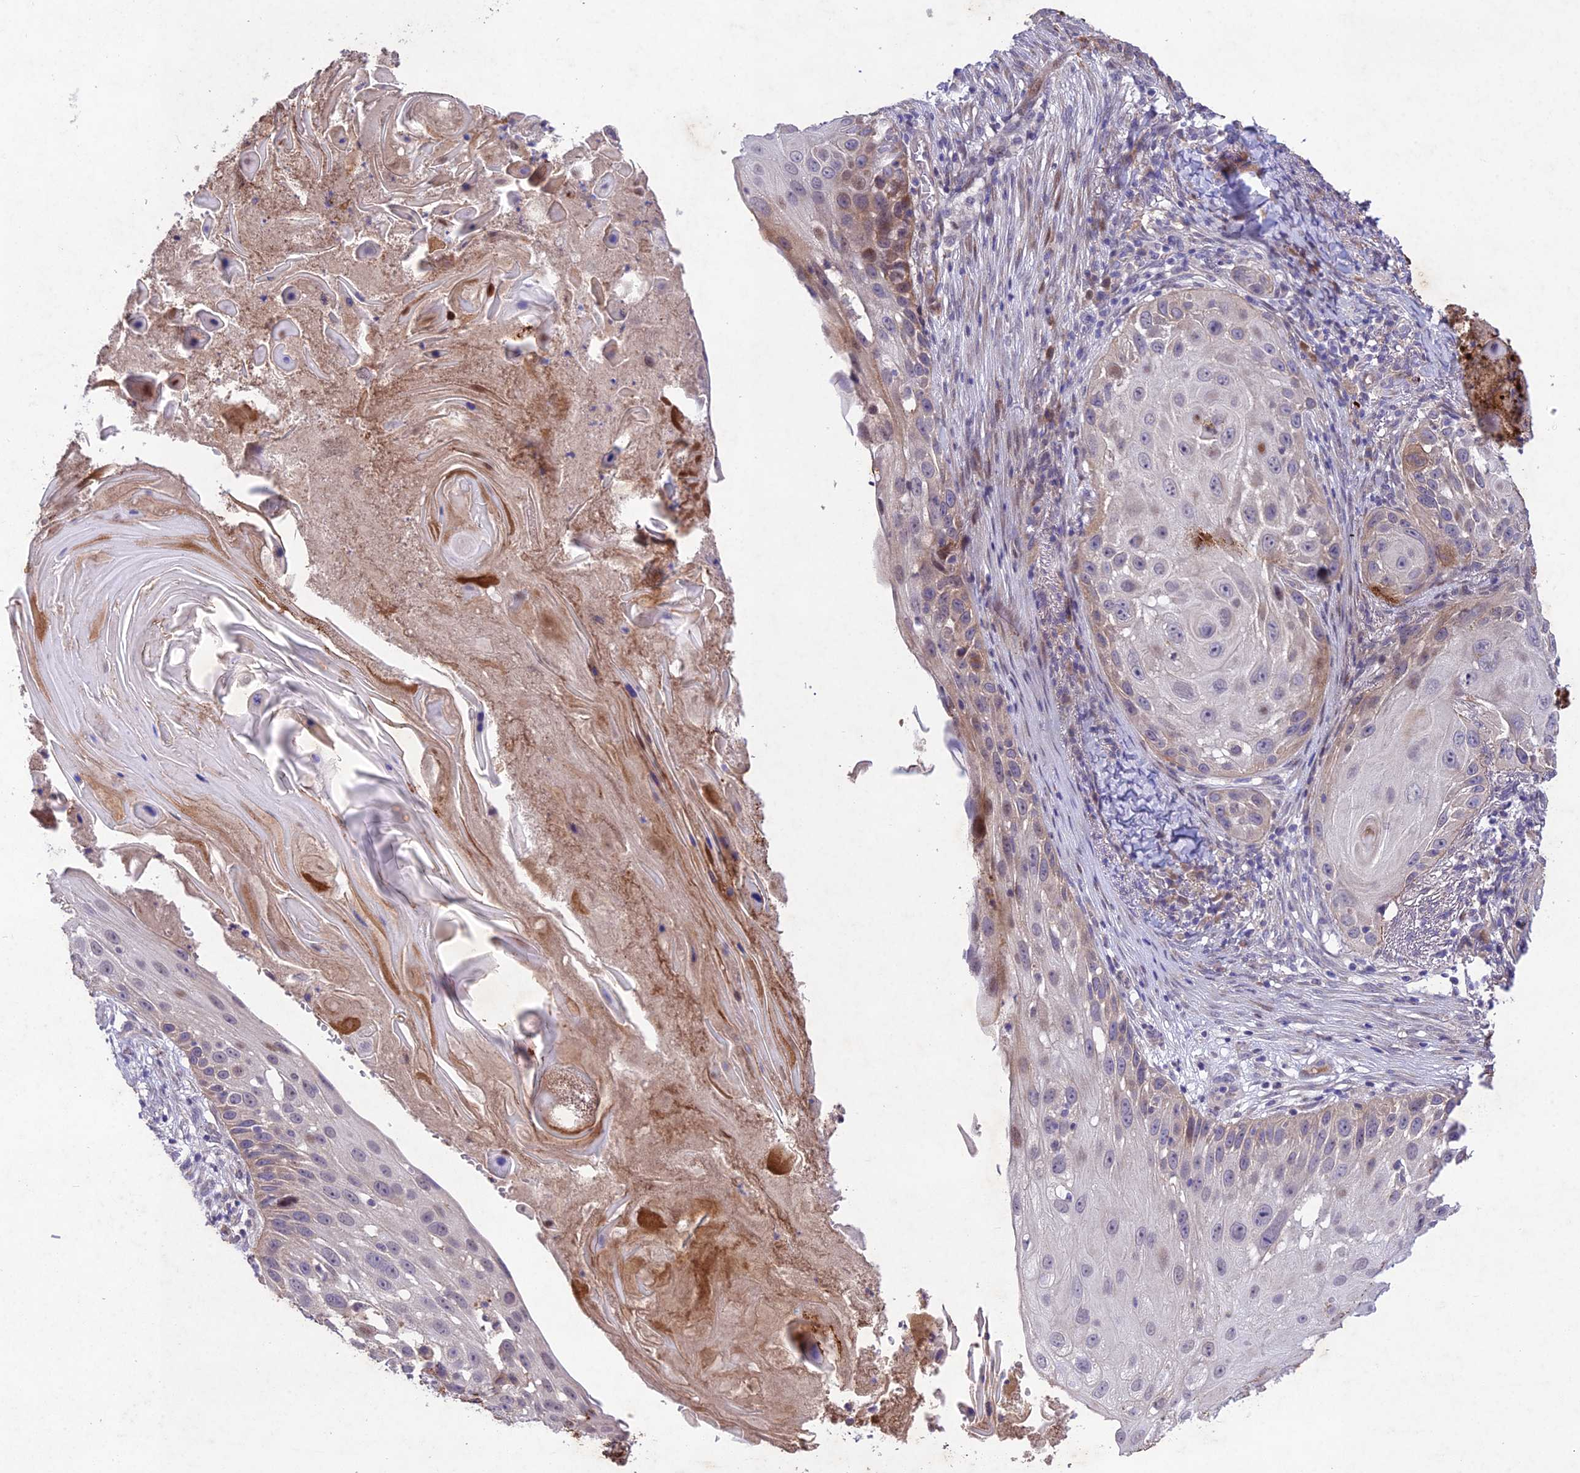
{"staining": {"intensity": "weak", "quantity": "<25%", "location": "cytoplasmic/membranous"}, "tissue": "skin cancer", "cell_type": "Tumor cells", "image_type": "cancer", "snomed": [{"axis": "morphology", "description": "Squamous cell carcinoma, NOS"}, {"axis": "topography", "description": "Skin"}], "caption": "Human skin squamous cell carcinoma stained for a protein using immunohistochemistry exhibits no positivity in tumor cells.", "gene": "ANKRD52", "patient": {"sex": "female", "age": 44}}